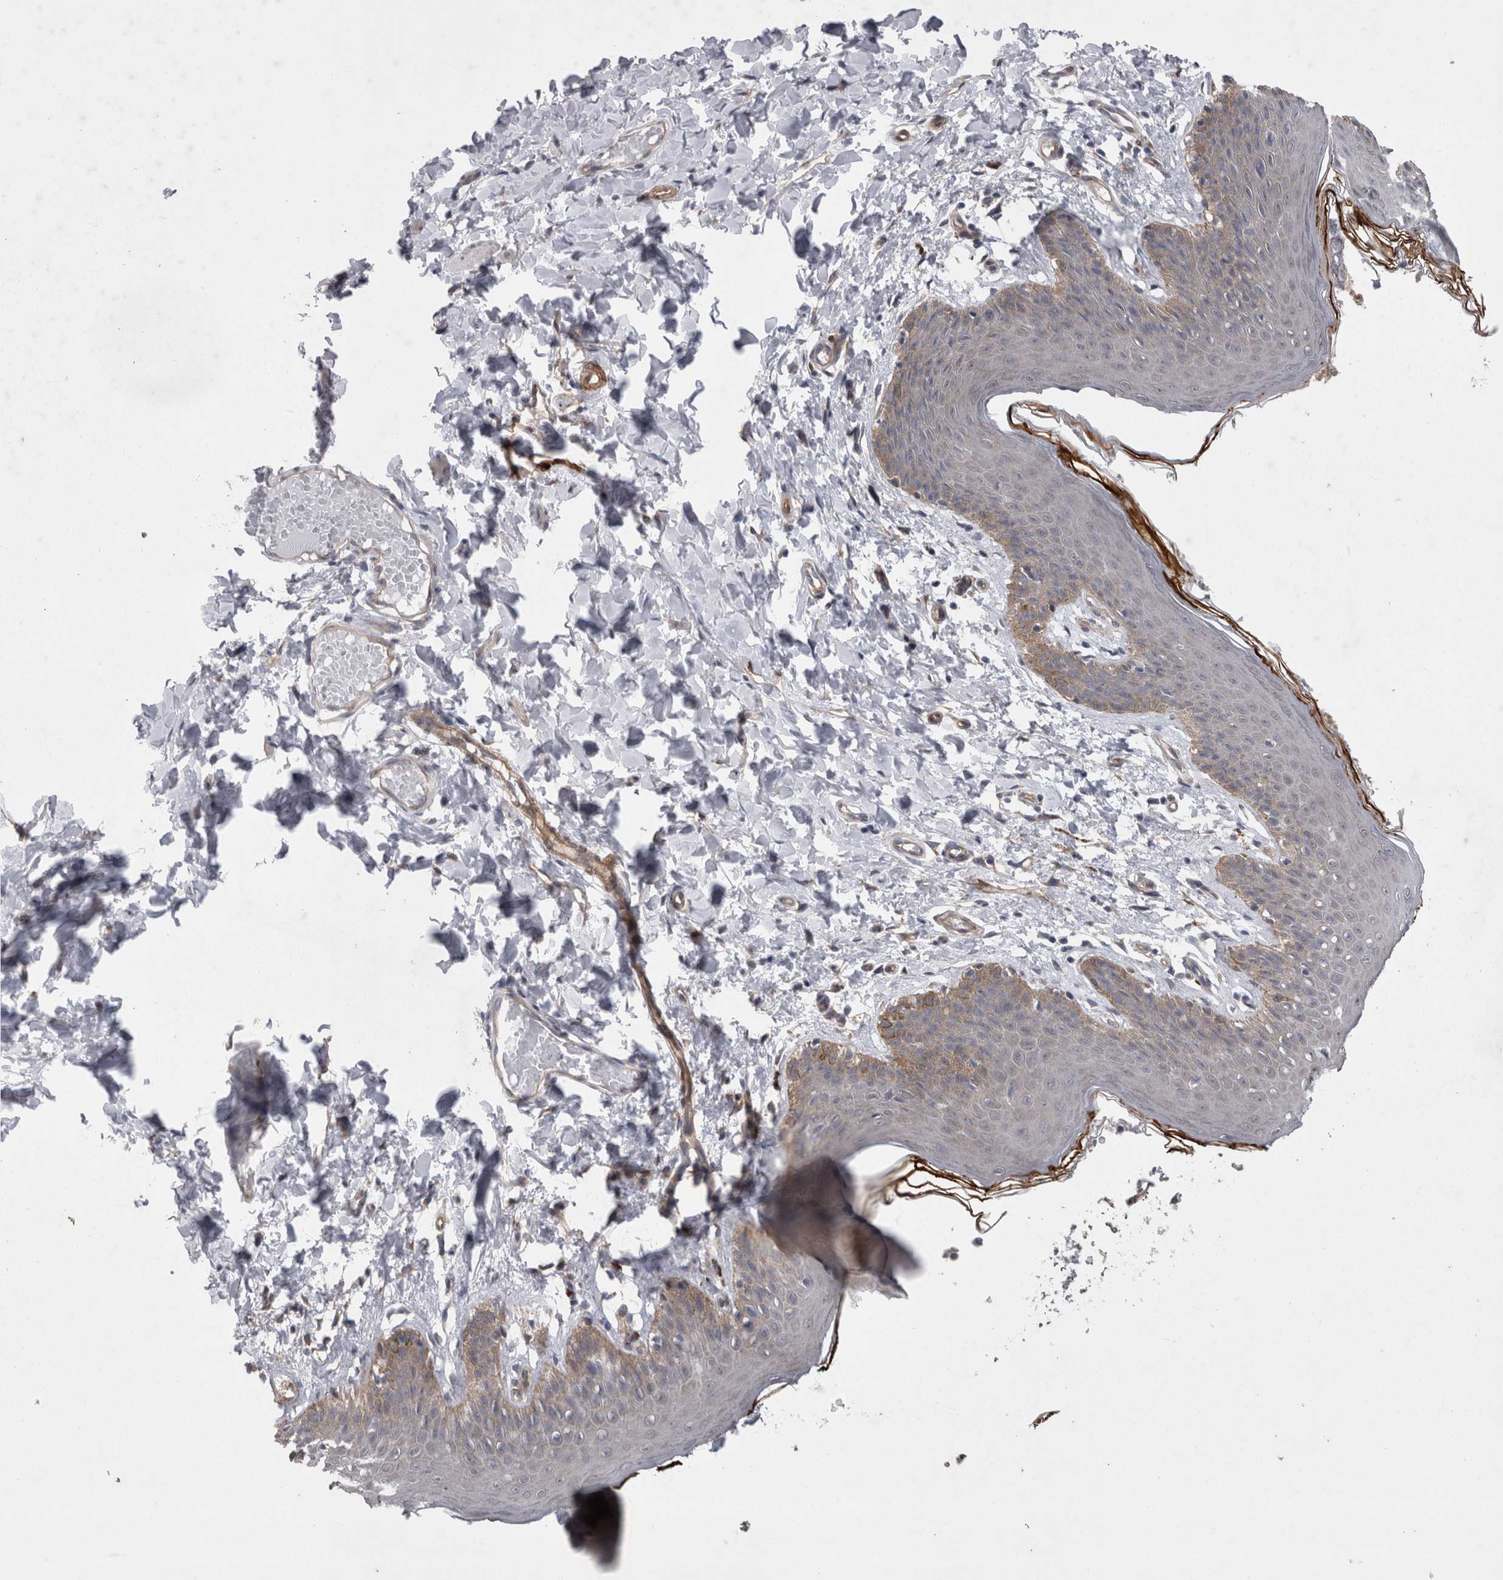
{"staining": {"intensity": "weak", "quantity": "<25%", "location": "cytoplasmic/membranous"}, "tissue": "skin", "cell_type": "Epidermal cells", "image_type": "normal", "snomed": [{"axis": "morphology", "description": "Normal tissue, NOS"}, {"axis": "topography", "description": "Vulva"}], "caption": "The histopathology image displays no staining of epidermal cells in benign skin.", "gene": "DDX6", "patient": {"sex": "female", "age": 66}}